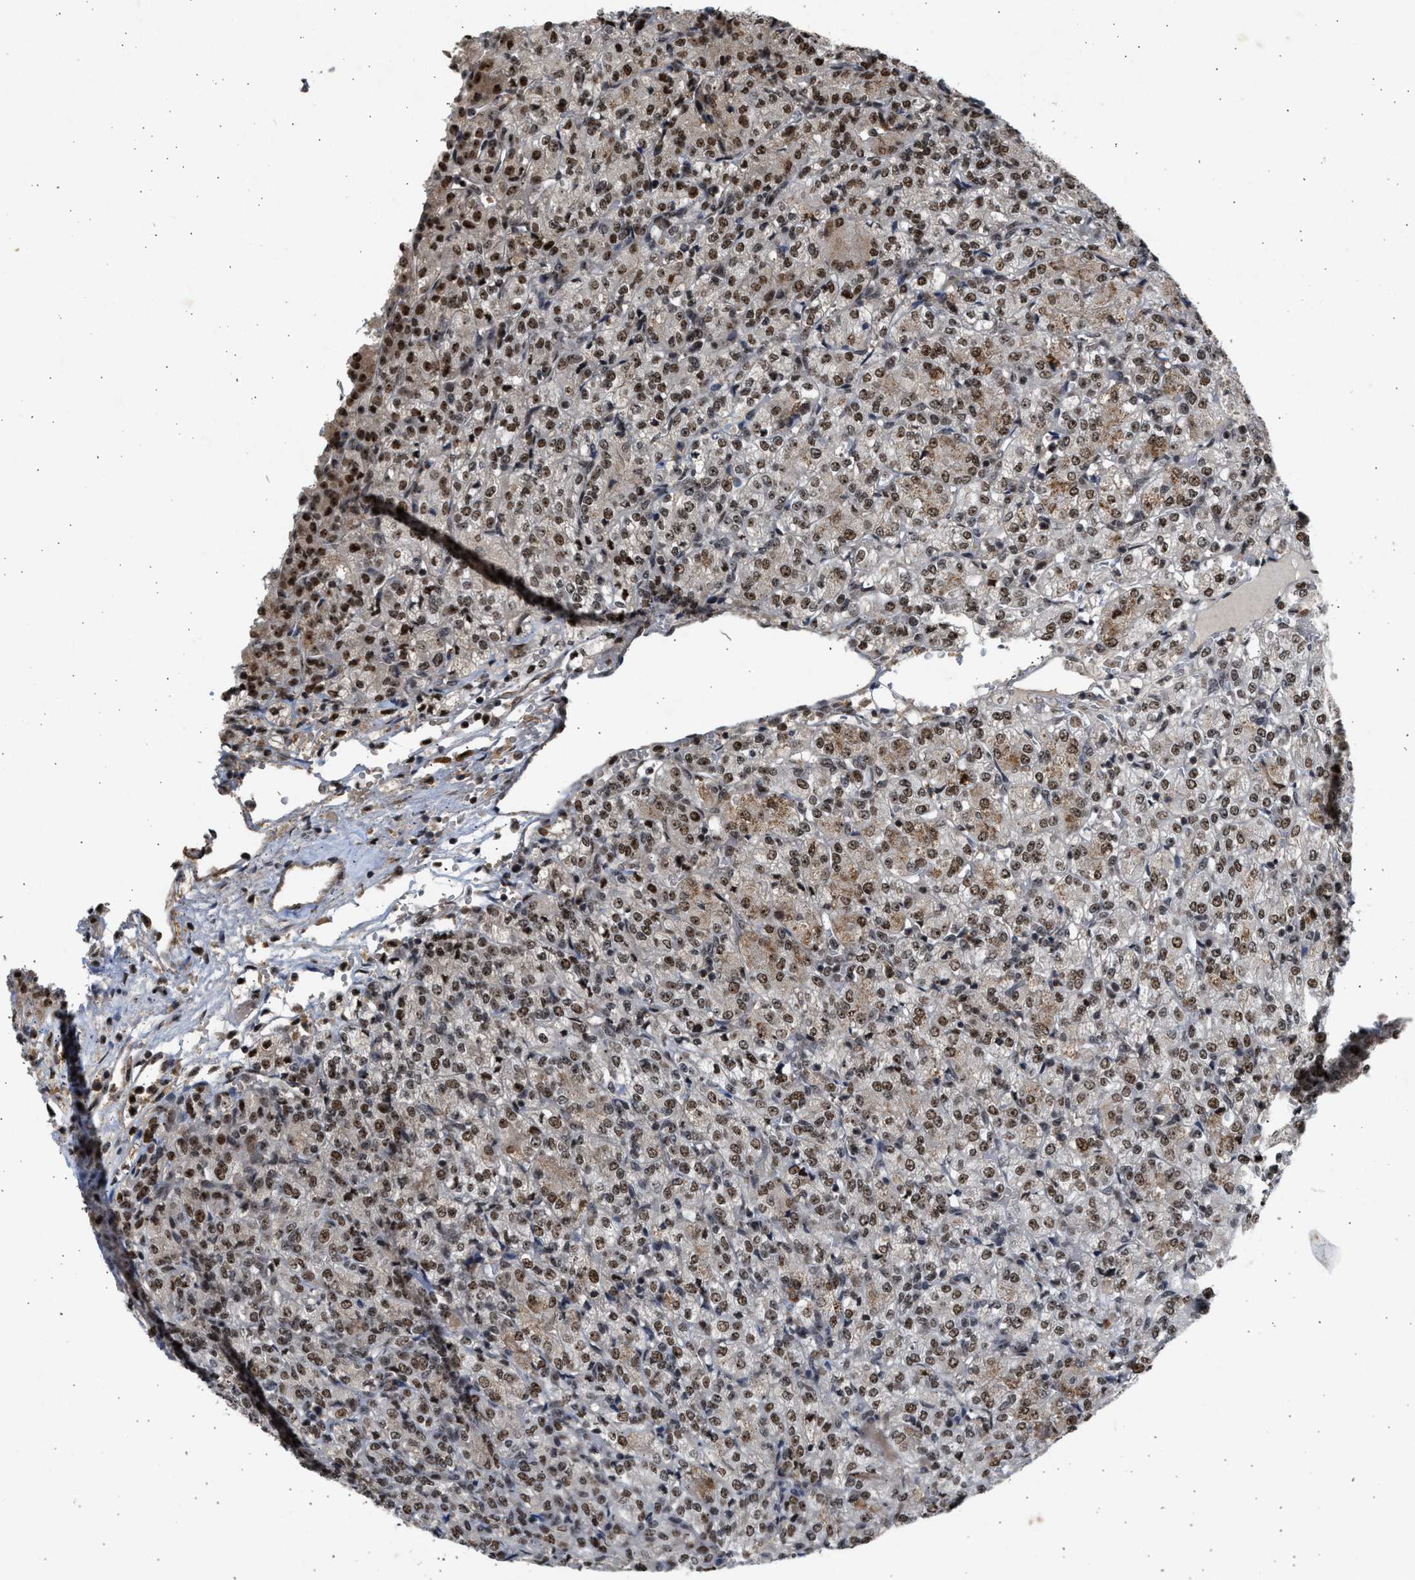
{"staining": {"intensity": "moderate", "quantity": ">75%", "location": "cytoplasmic/membranous,nuclear"}, "tissue": "renal cancer", "cell_type": "Tumor cells", "image_type": "cancer", "snomed": [{"axis": "morphology", "description": "Adenocarcinoma, NOS"}, {"axis": "topography", "description": "Kidney"}], "caption": "Renal cancer stained with a brown dye demonstrates moderate cytoplasmic/membranous and nuclear positive staining in approximately >75% of tumor cells.", "gene": "TFDP2", "patient": {"sex": "male", "age": 77}}